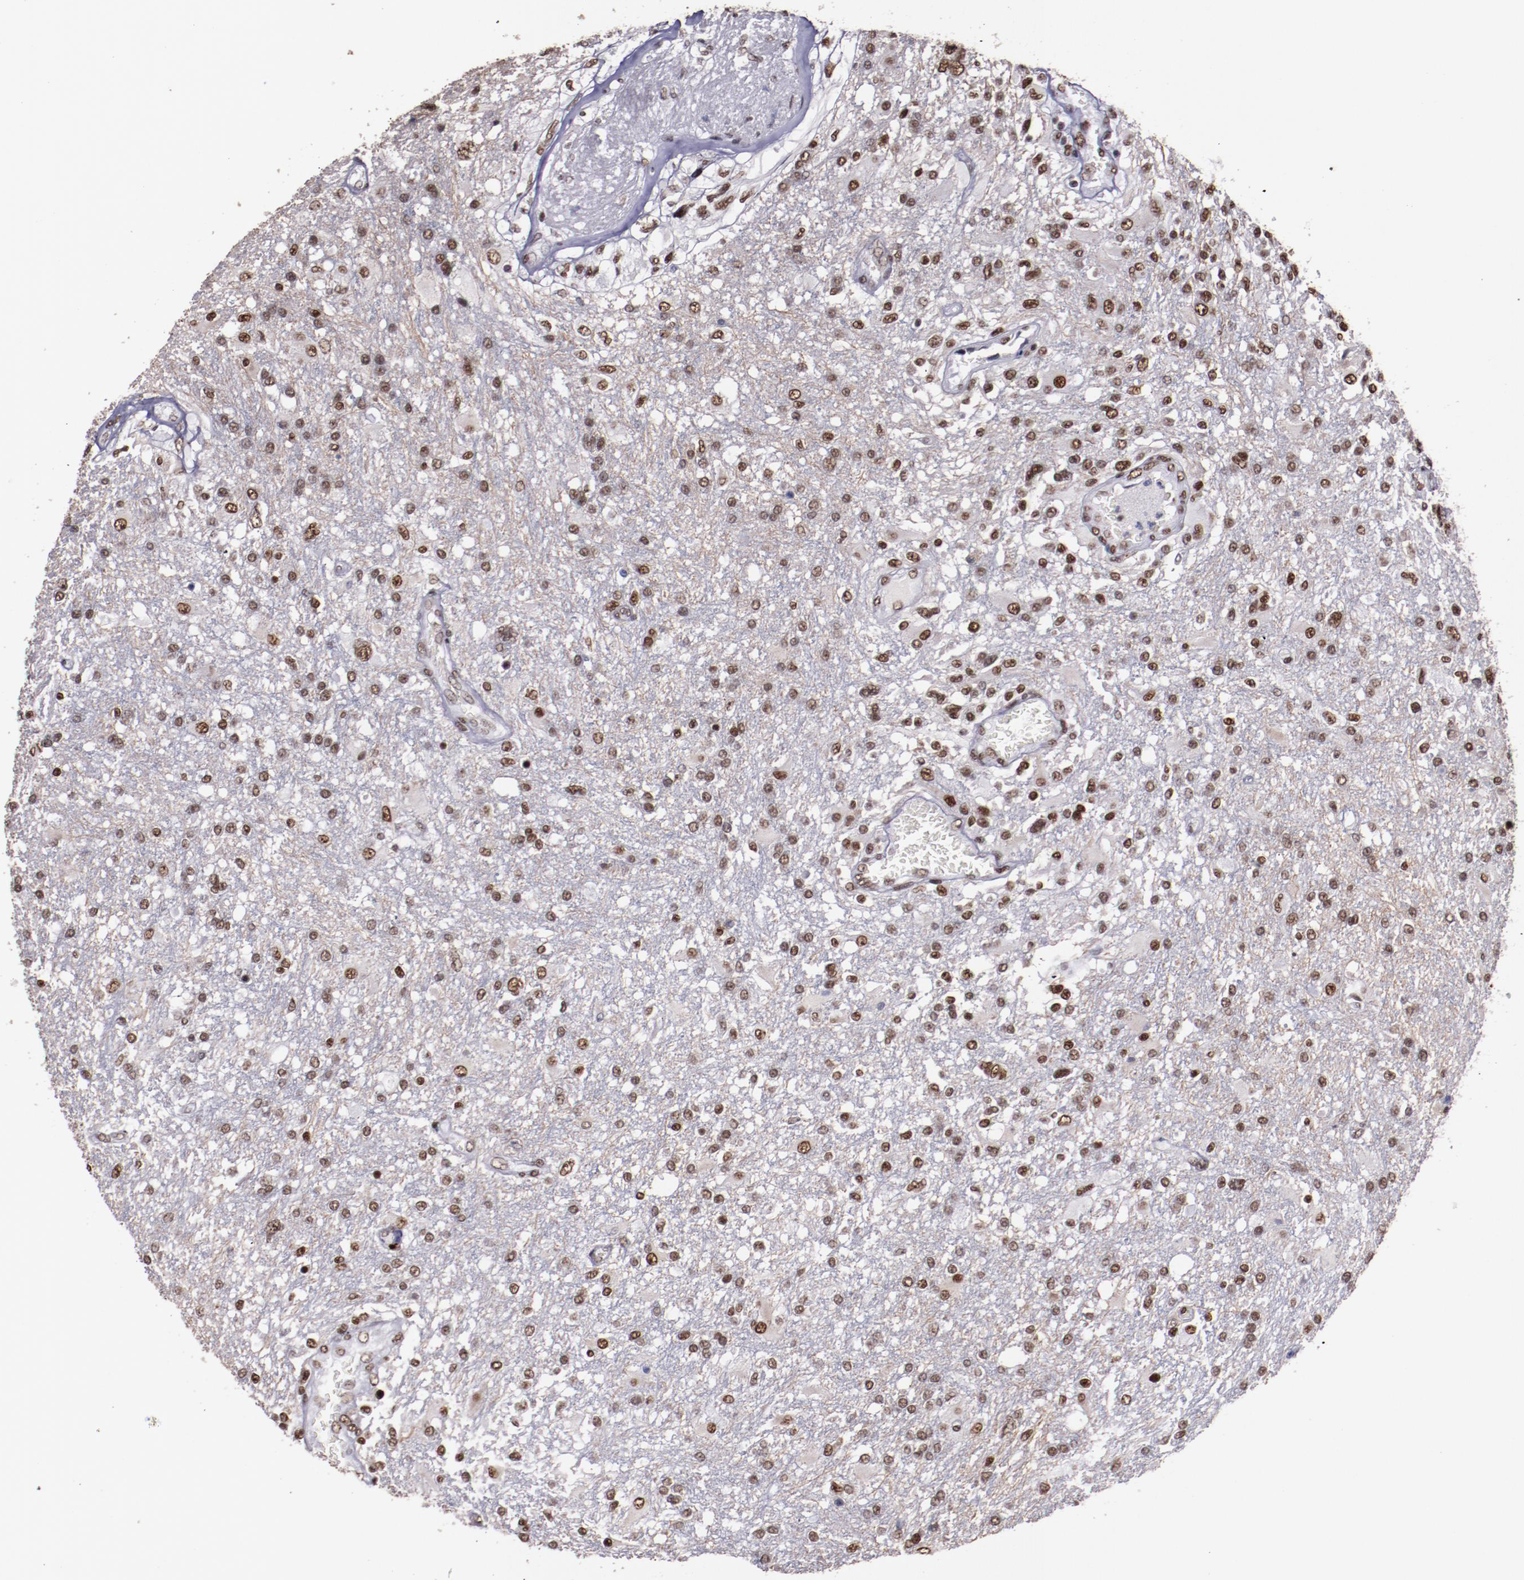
{"staining": {"intensity": "moderate", "quantity": ">75%", "location": "nuclear"}, "tissue": "glioma", "cell_type": "Tumor cells", "image_type": "cancer", "snomed": [{"axis": "morphology", "description": "Glioma, malignant, High grade"}, {"axis": "topography", "description": "Cerebral cortex"}], "caption": "Moderate nuclear positivity for a protein is present in about >75% of tumor cells of high-grade glioma (malignant) using IHC.", "gene": "PPP4R3A", "patient": {"sex": "male", "age": 79}}